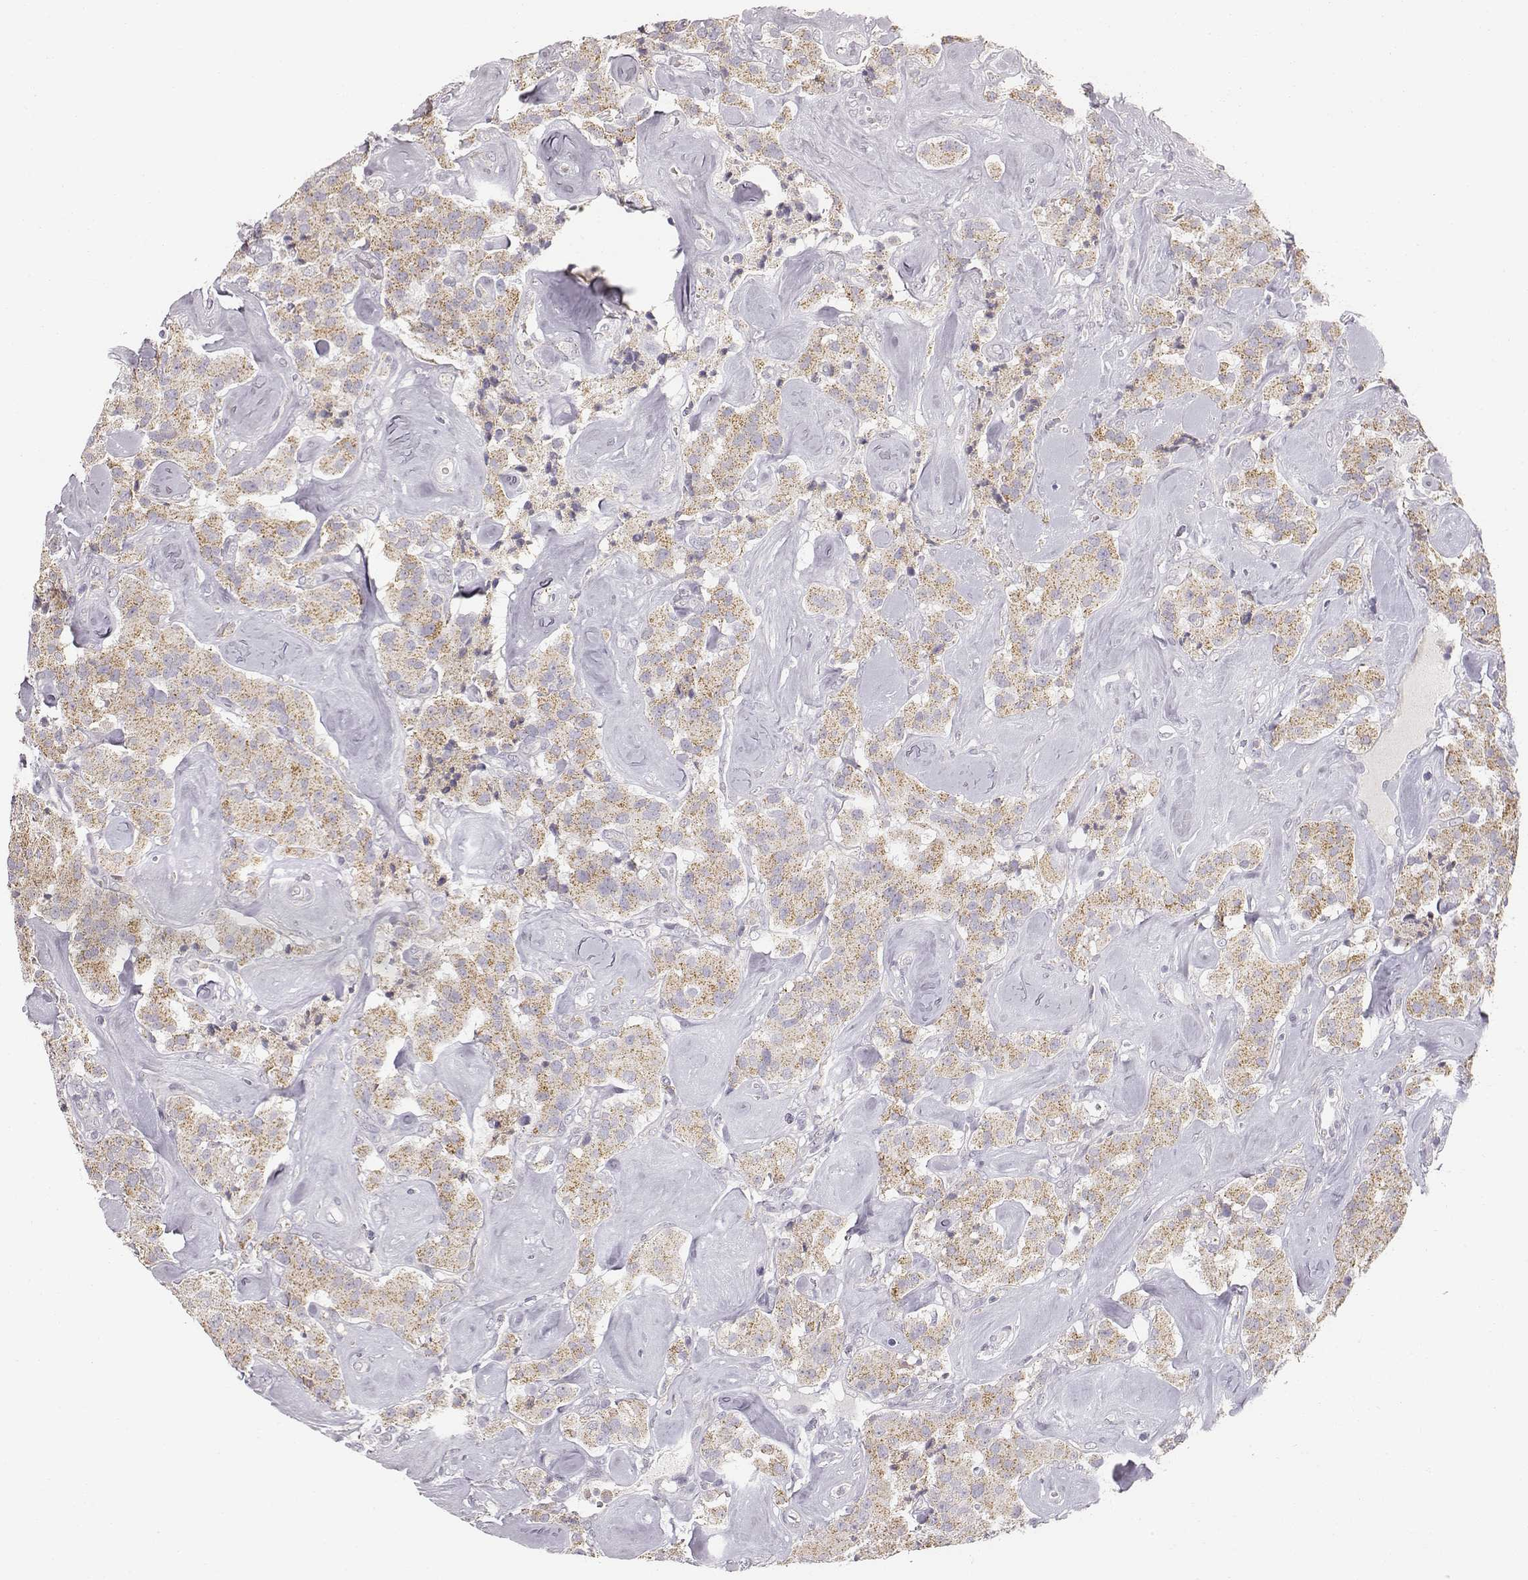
{"staining": {"intensity": "moderate", "quantity": ">75%", "location": "cytoplasmic/membranous"}, "tissue": "carcinoid", "cell_type": "Tumor cells", "image_type": "cancer", "snomed": [{"axis": "morphology", "description": "Carcinoid, malignant, NOS"}, {"axis": "topography", "description": "Pancreas"}], "caption": "Moderate cytoplasmic/membranous positivity for a protein is seen in about >75% of tumor cells of carcinoid using immunohistochemistry (IHC).", "gene": "ABCD3", "patient": {"sex": "male", "age": 41}}